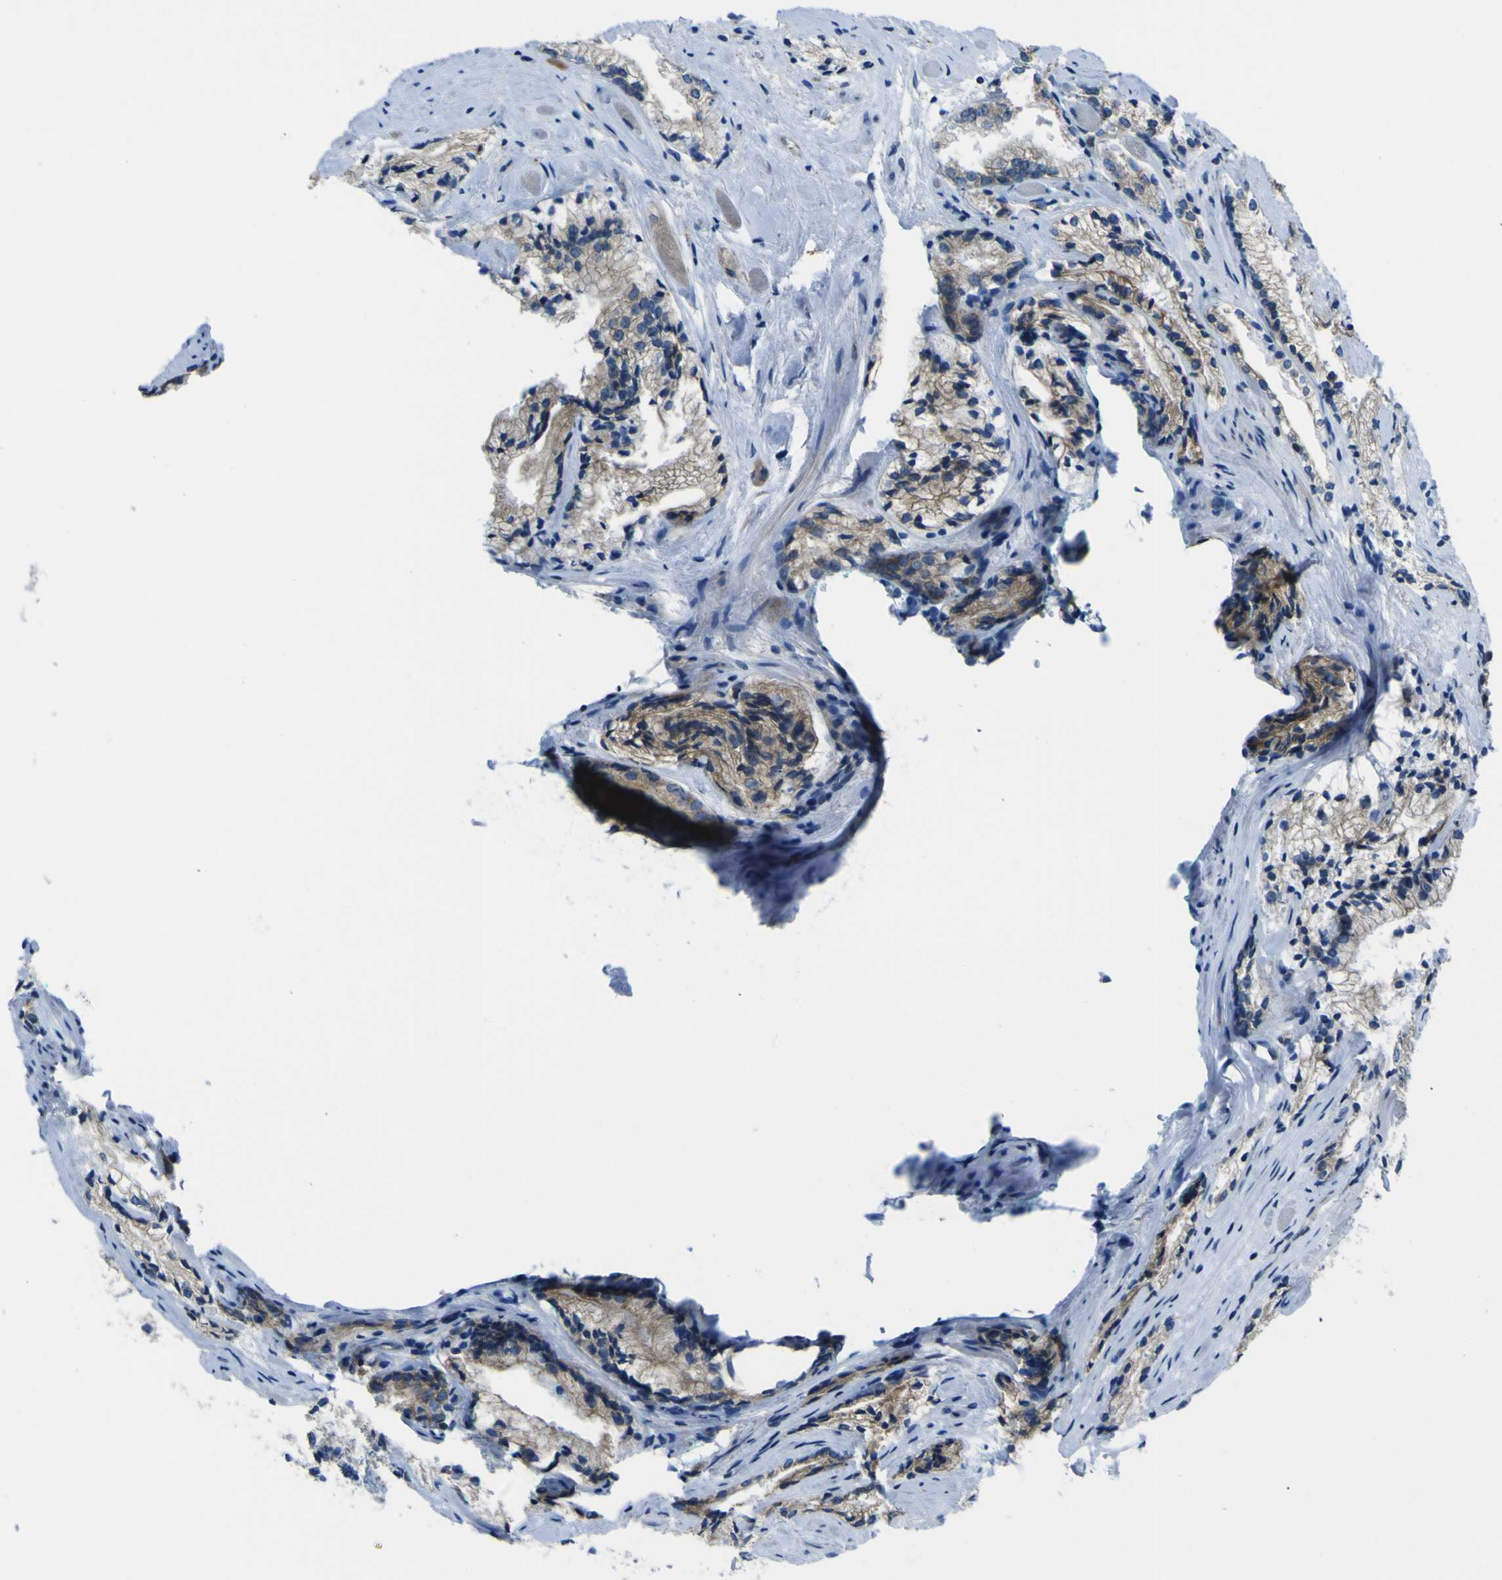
{"staining": {"intensity": "moderate", "quantity": ">75%", "location": "cytoplasmic/membranous"}, "tissue": "prostate cancer", "cell_type": "Tumor cells", "image_type": "cancer", "snomed": [{"axis": "morphology", "description": "Adenocarcinoma, Low grade"}, {"axis": "topography", "description": "Prostate"}], "caption": "Protein analysis of low-grade adenocarcinoma (prostate) tissue shows moderate cytoplasmic/membranous staining in approximately >75% of tumor cells.", "gene": "STIM1", "patient": {"sex": "male", "age": 60}}